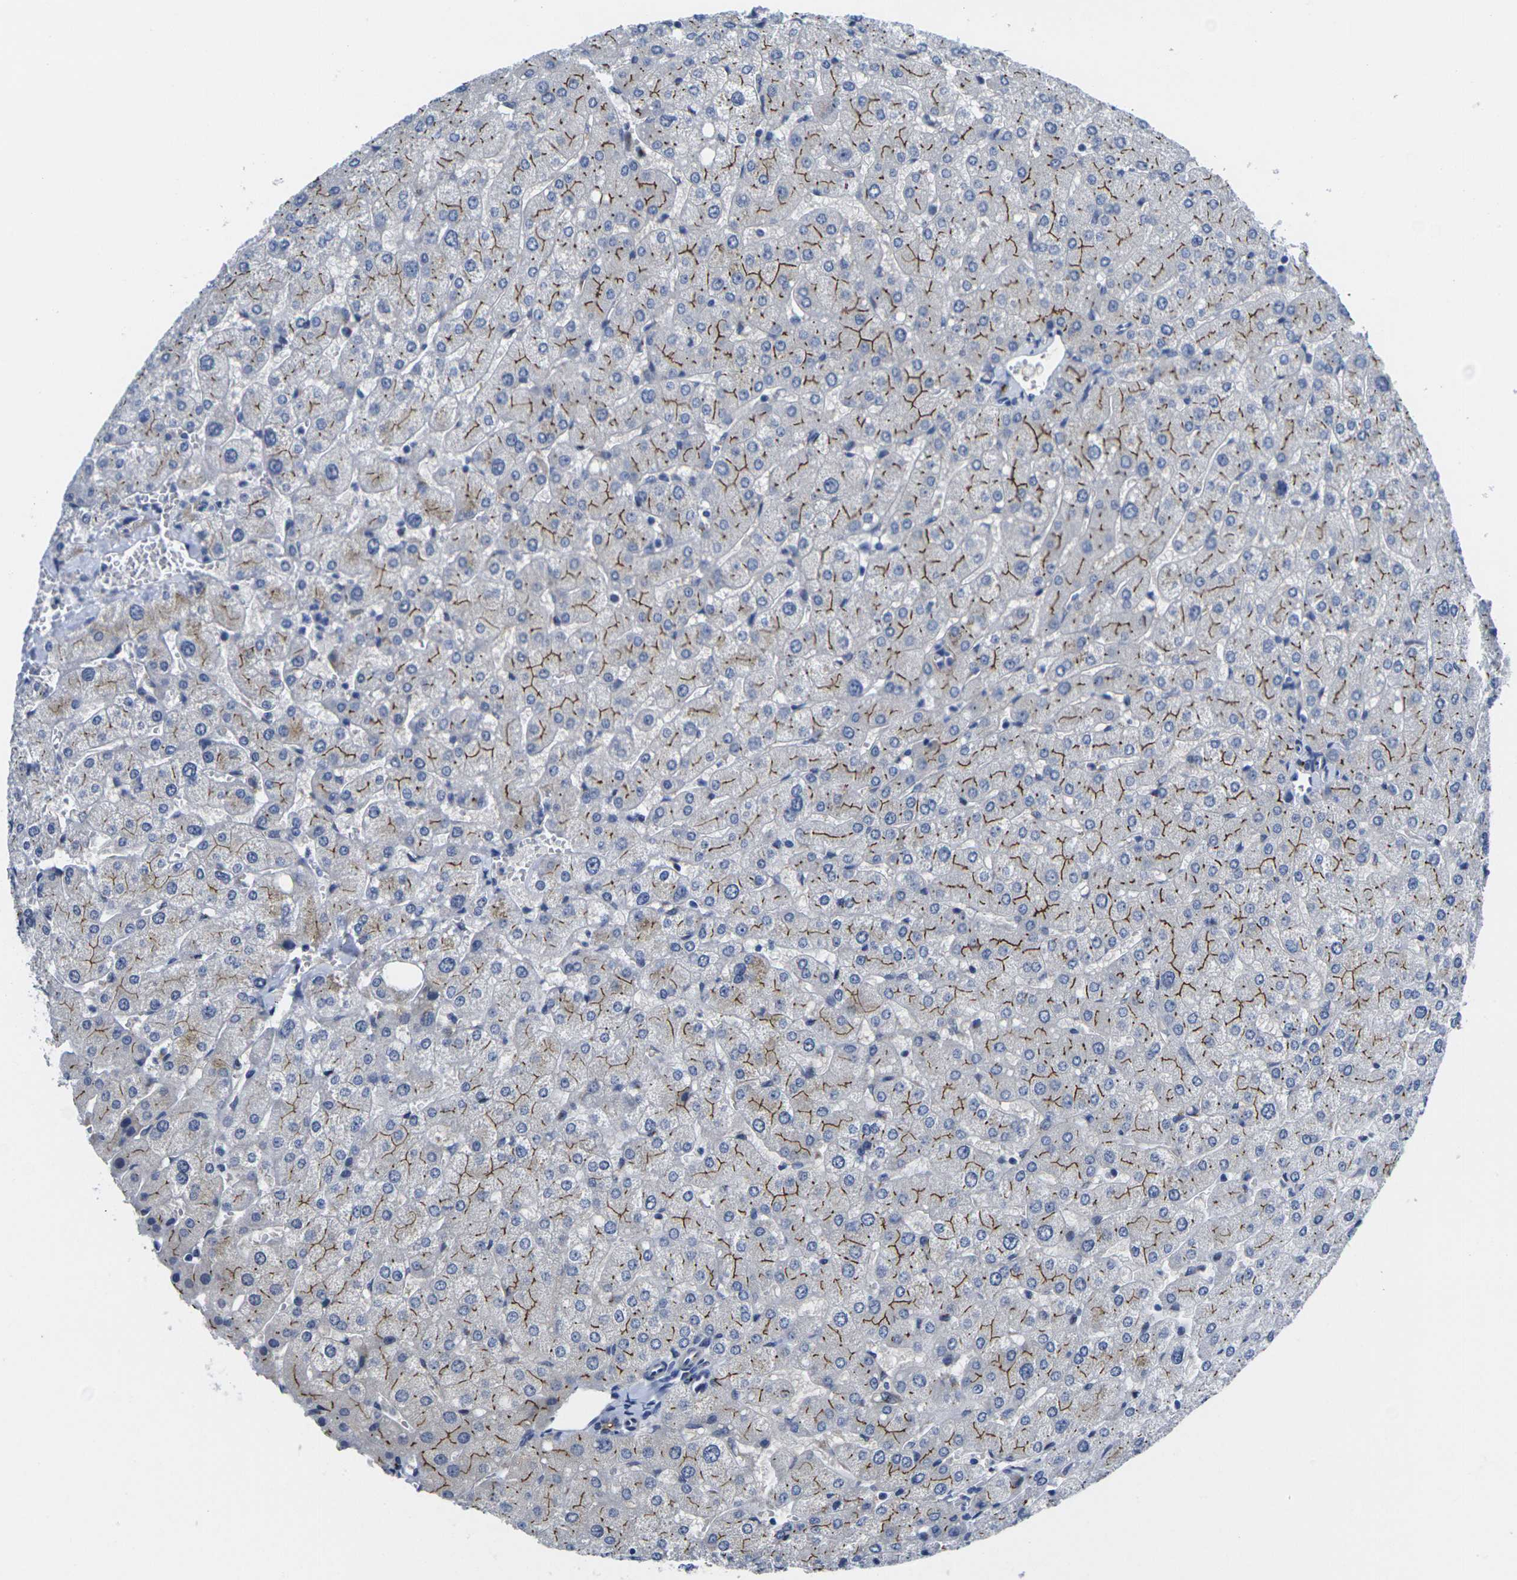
{"staining": {"intensity": "moderate", "quantity": ">75%", "location": "cytoplasmic/membranous"}, "tissue": "liver", "cell_type": "Cholangiocytes", "image_type": "normal", "snomed": [{"axis": "morphology", "description": "Normal tissue, NOS"}, {"axis": "topography", "description": "Liver"}], "caption": "A photomicrograph showing moderate cytoplasmic/membranous staining in about >75% of cholangiocytes in normal liver, as visualized by brown immunohistochemical staining.", "gene": "CRK", "patient": {"sex": "male", "age": 55}}